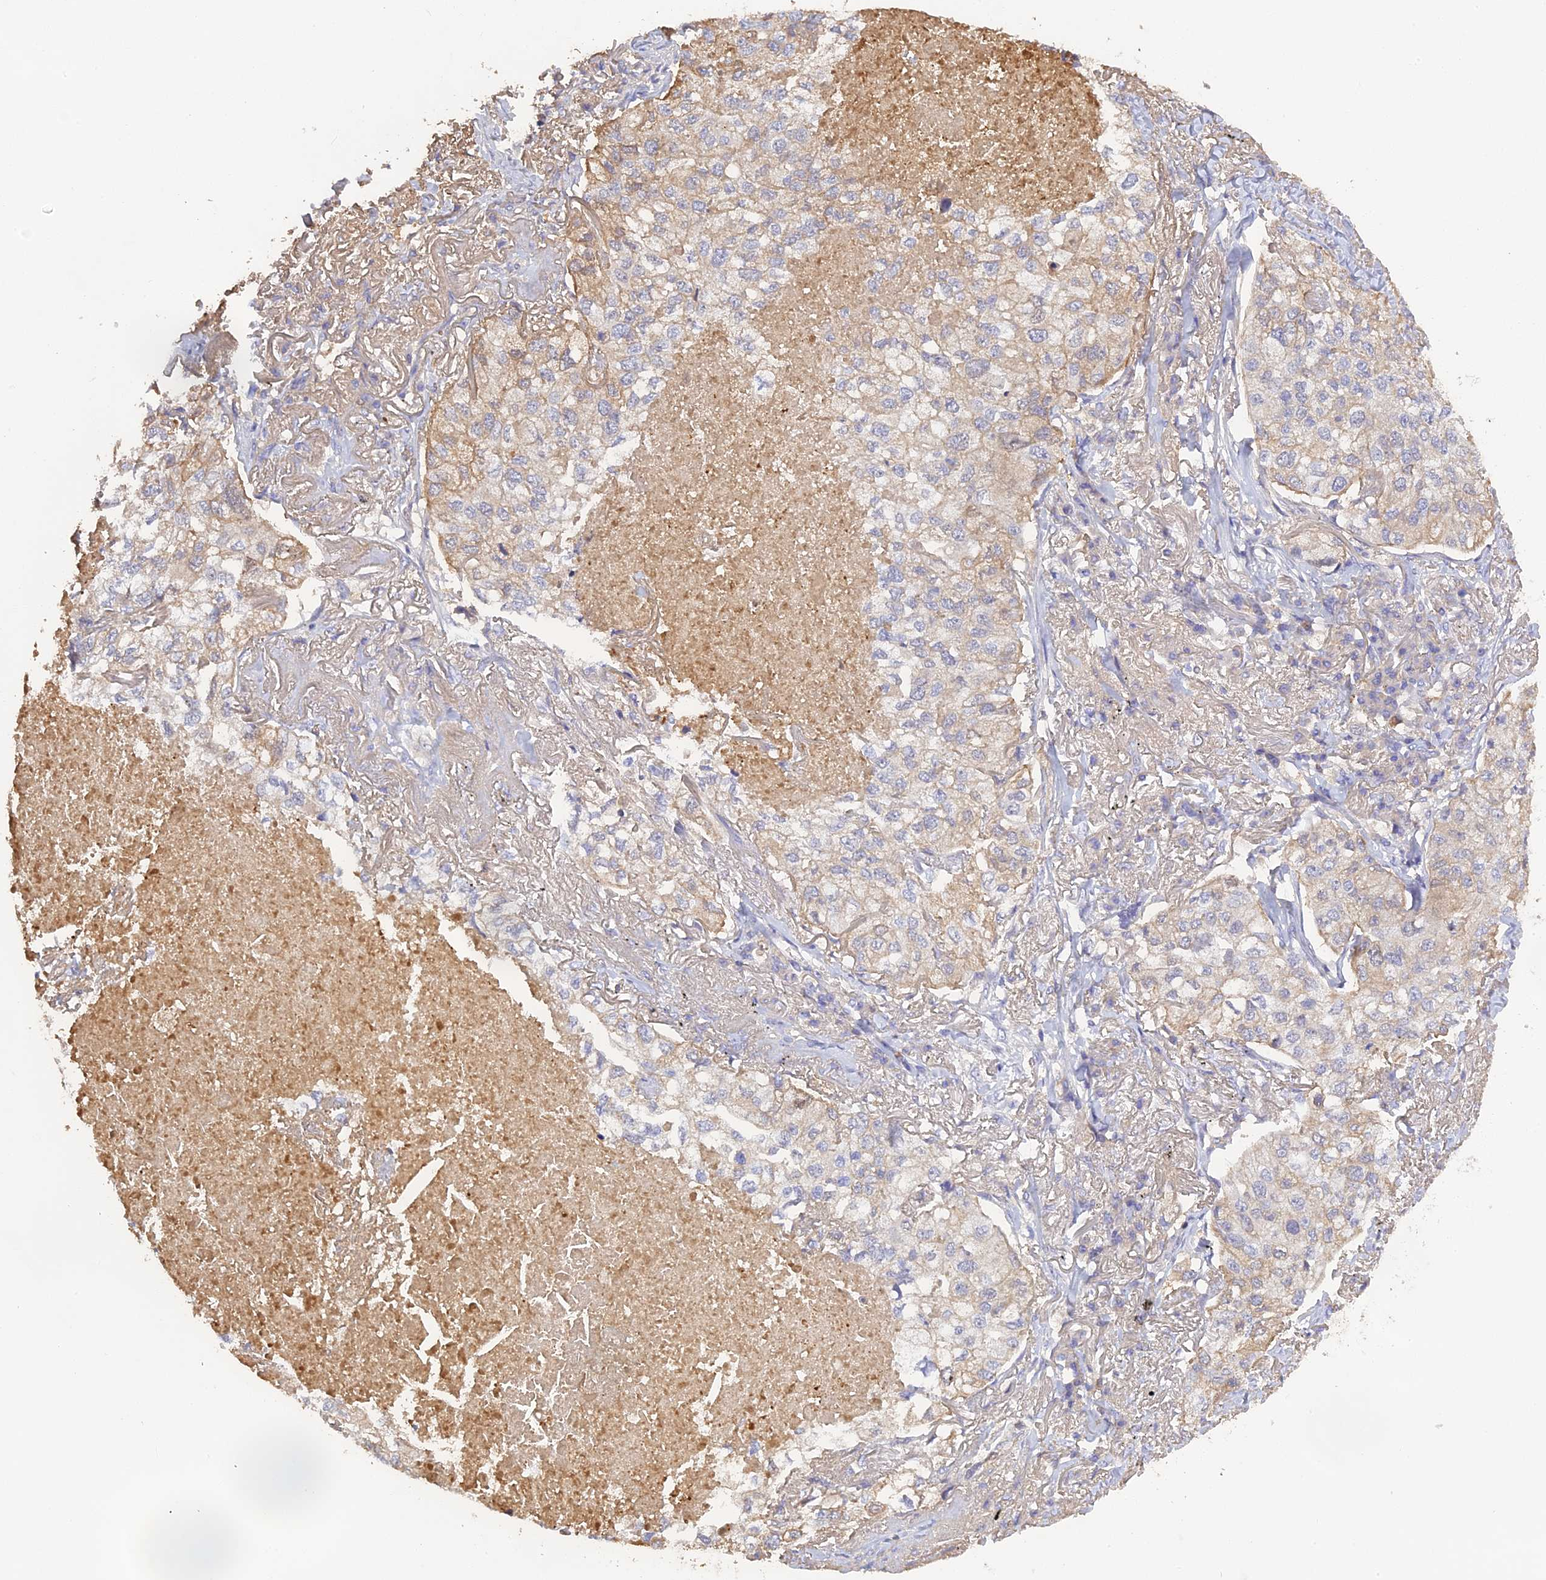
{"staining": {"intensity": "weak", "quantity": "<25%", "location": "cytoplasmic/membranous"}, "tissue": "lung cancer", "cell_type": "Tumor cells", "image_type": "cancer", "snomed": [{"axis": "morphology", "description": "Adenocarcinoma, NOS"}, {"axis": "topography", "description": "Lung"}], "caption": "High power microscopy histopathology image of an immunohistochemistry photomicrograph of adenocarcinoma (lung), revealing no significant staining in tumor cells.", "gene": "PZP", "patient": {"sex": "male", "age": 65}}